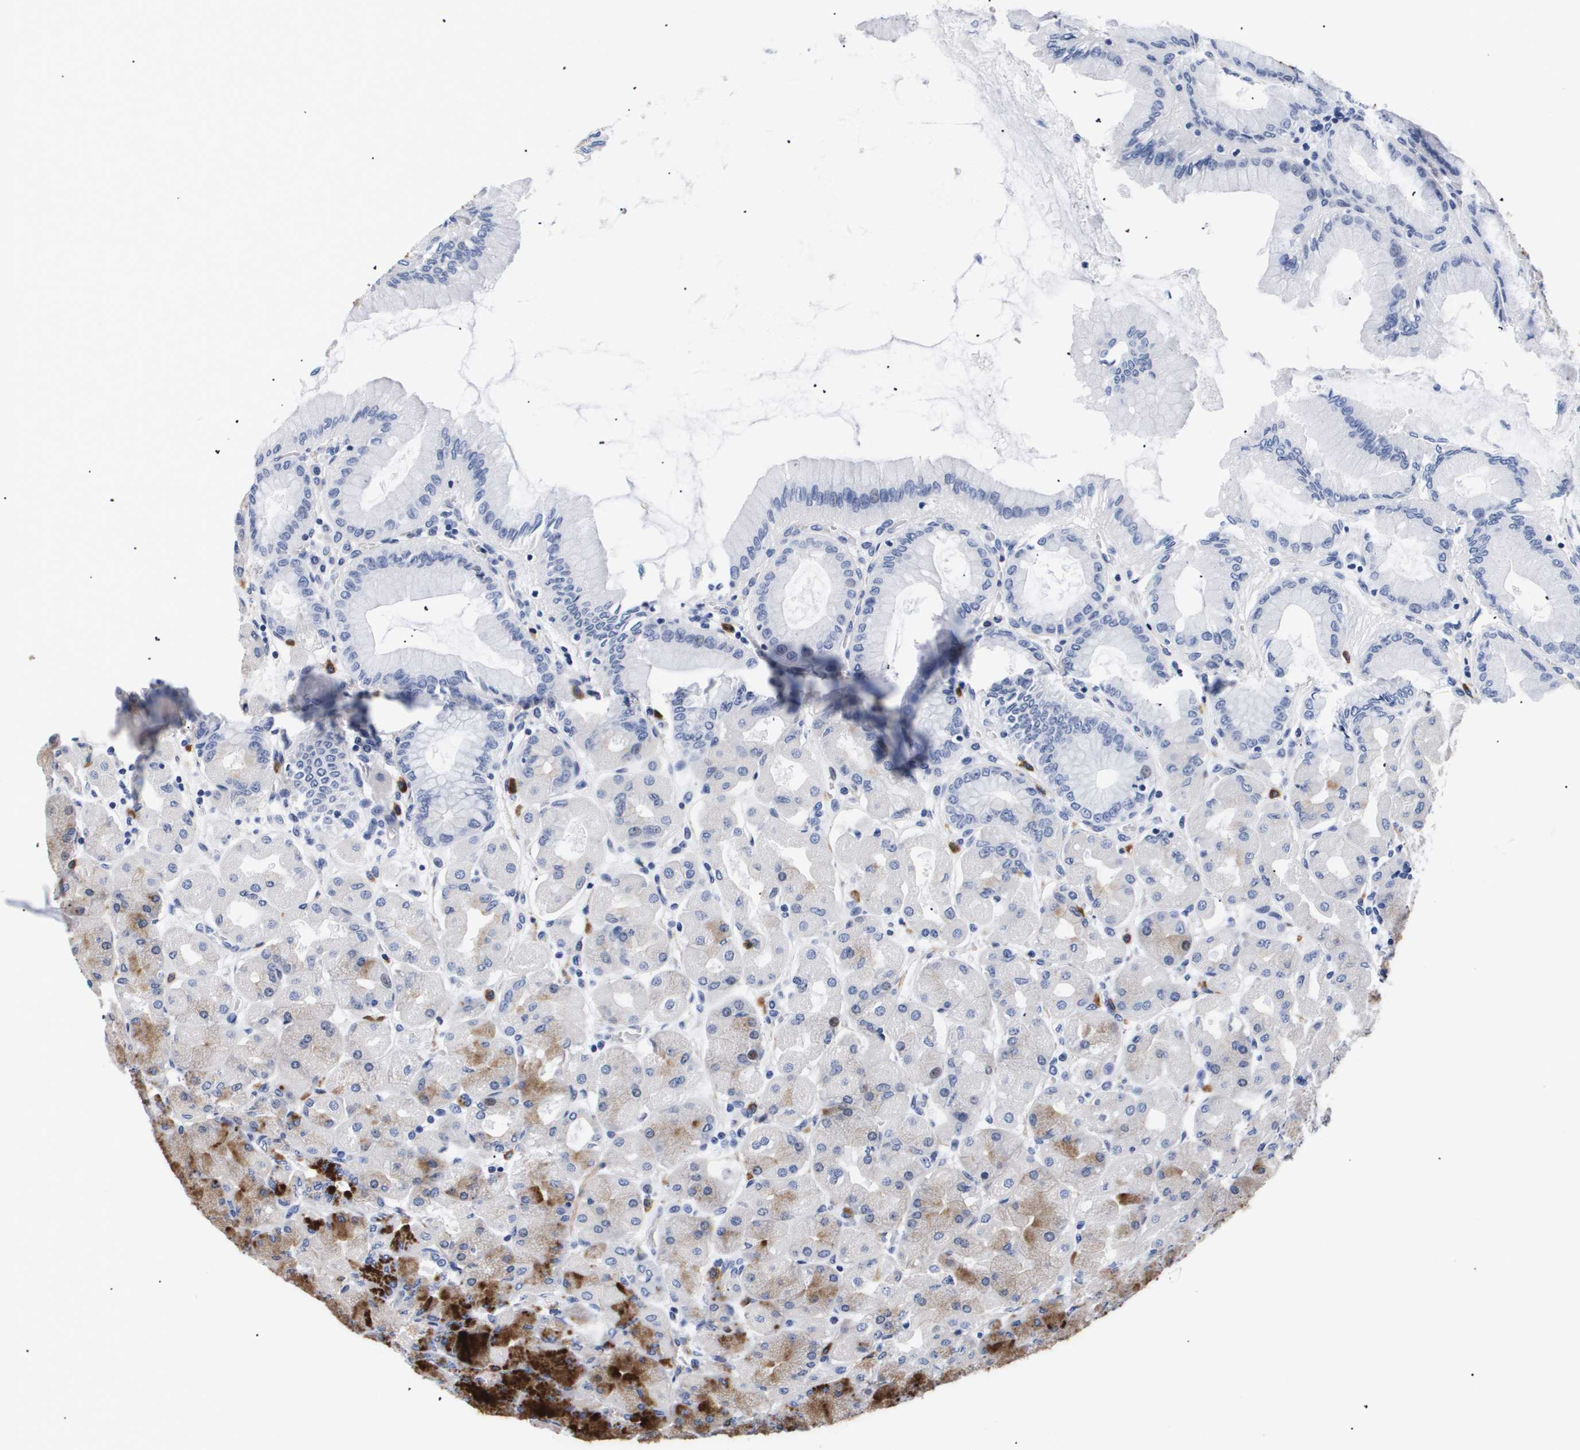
{"staining": {"intensity": "strong", "quantity": "<25%", "location": "cytoplasmic/membranous"}, "tissue": "stomach", "cell_type": "Glandular cells", "image_type": "normal", "snomed": [{"axis": "morphology", "description": "Normal tissue, NOS"}, {"axis": "topography", "description": "Stomach, upper"}], "caption": "Protein staining reveals strong cytoplasmic/membranous expression in approximately <25% of glandular cells in unremarkable stomach. (Brightfield microscopy of DAB IHC at high magnification).", "gene": "SHD", "patient": {"sex": "female", "age": 56}}